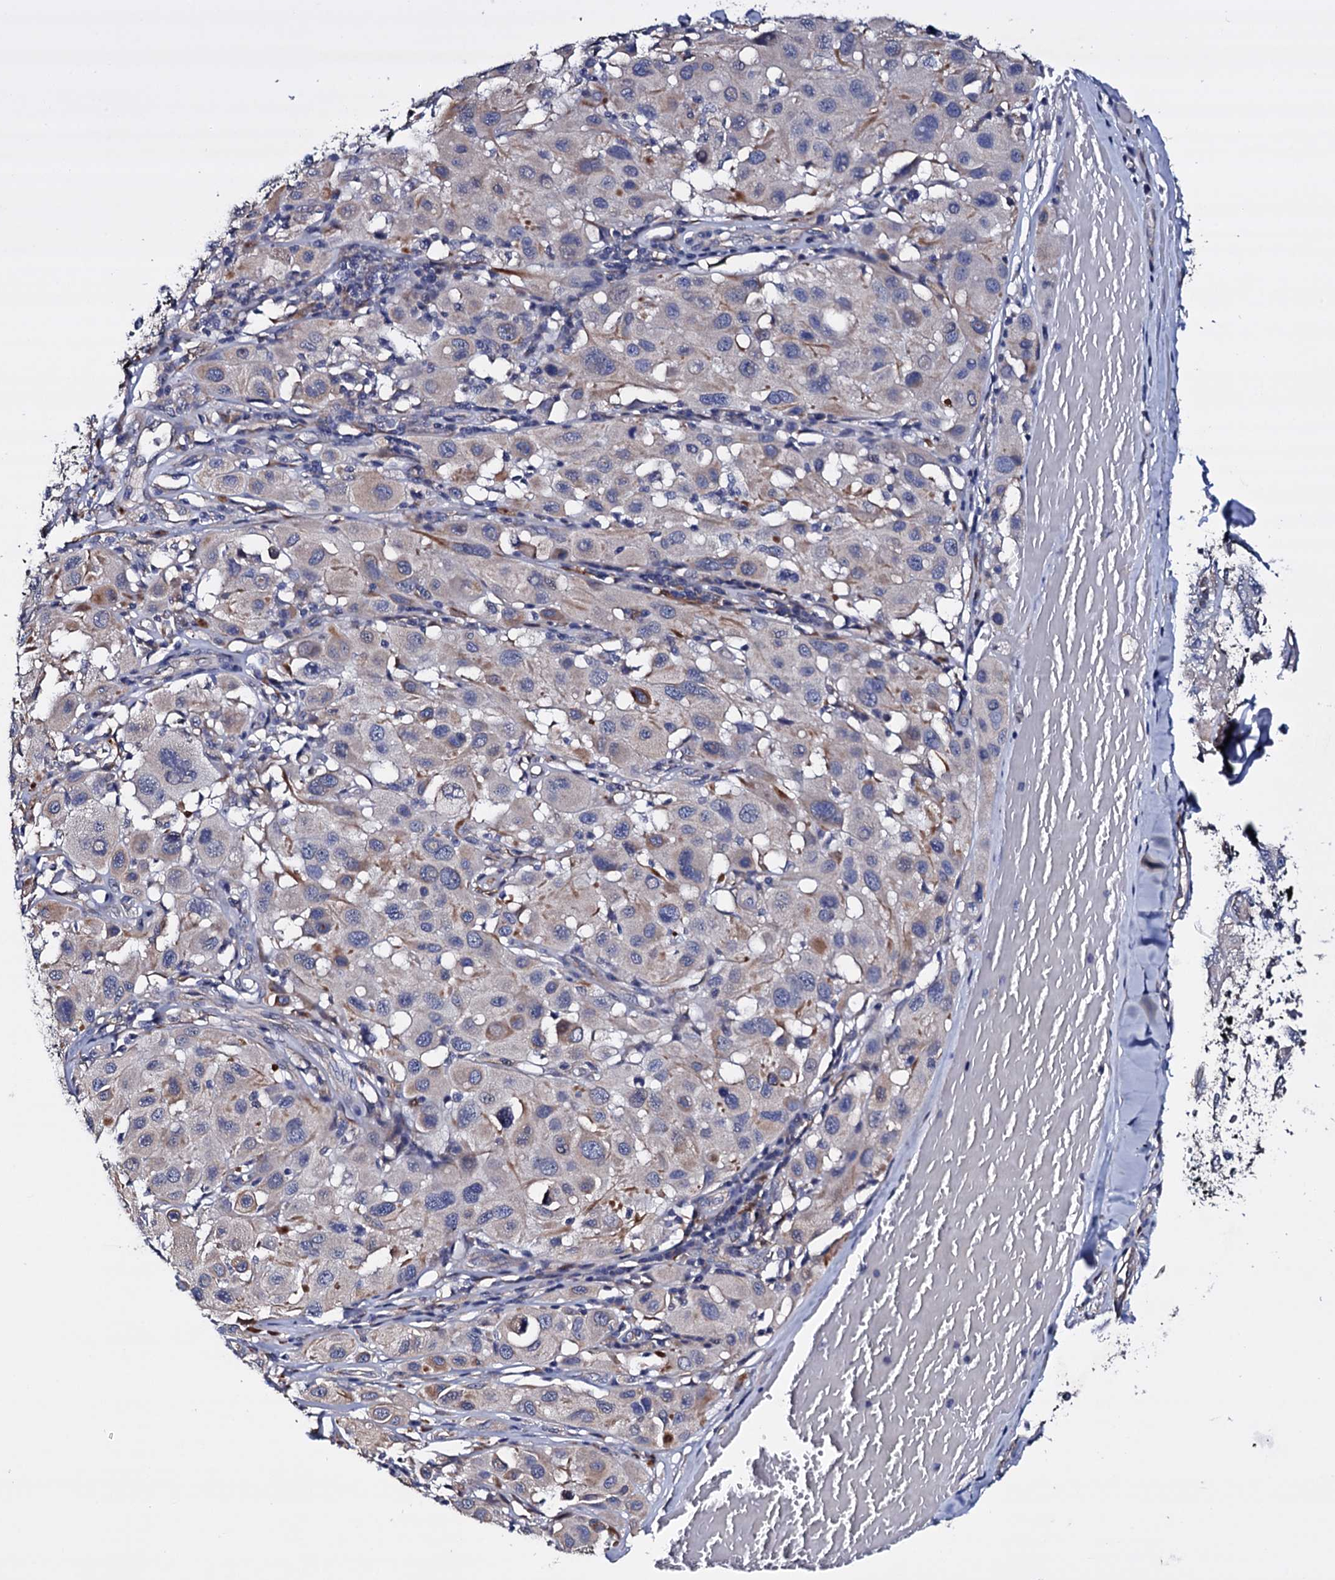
{"staining": {"intensity": "negative", "quantity": "none", "location": "none"}, "tissue": "melanoma", "cell_type": "Tumor cells", "image_type": "cancer", "snomed": [{"axis": "morphology", "description": "Malignant melanoma, Metastatic site"}, {"axis": "topography", "description": "Skin"}], "caption": "Immunohistochemistry image of malignant melanoma (metastatic site) stained for a protein (brown), which exhibits no staining in tumor cells. (Stains: DAB (3,3'-diaminobenzidine) immunohistochemistry (IHC) with hematoxylin counter stain, Microscopy: brightfield microscopy at high magnification).", "gene": "BCL2L14", "patient": {"sex": "male", "age": 41}}